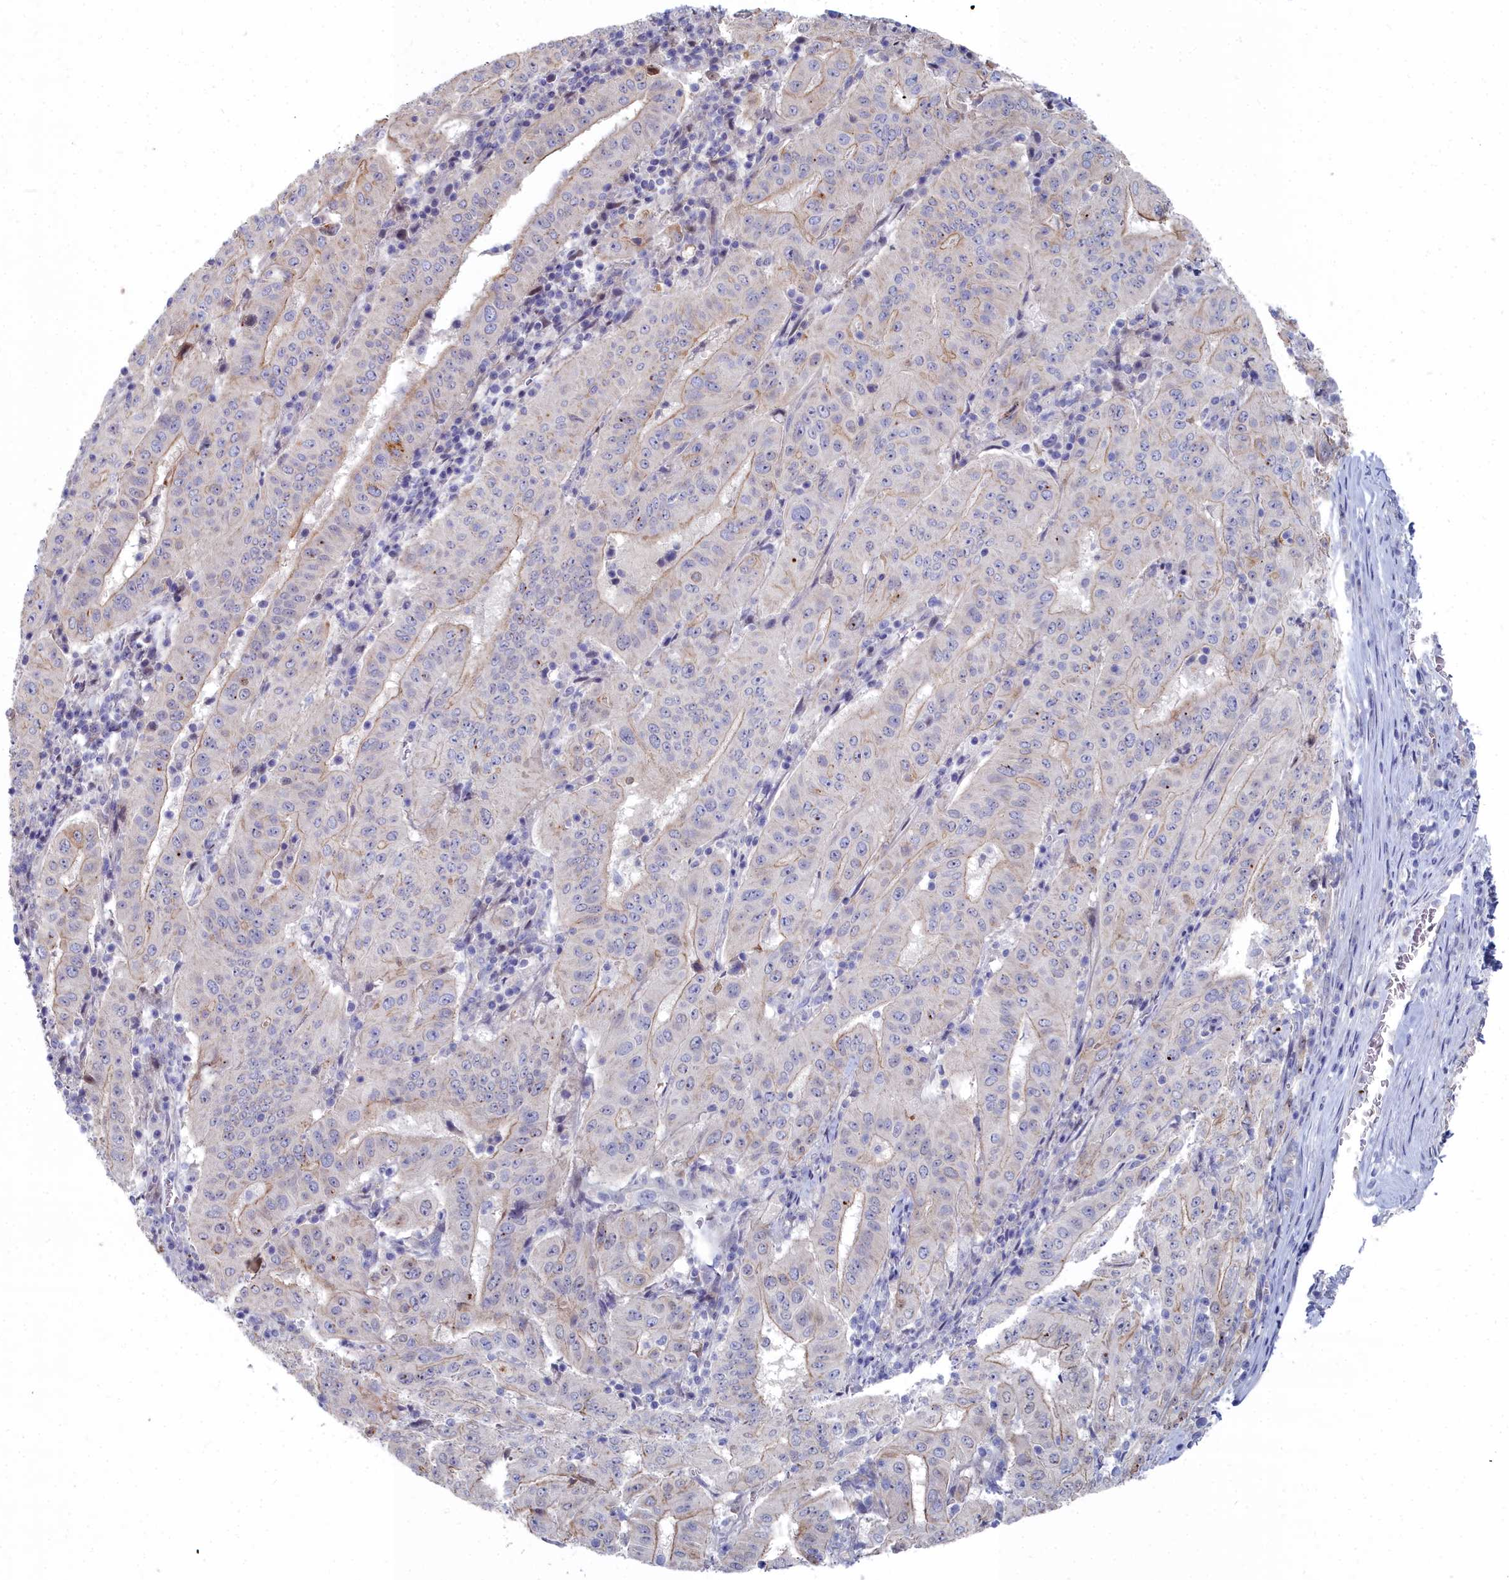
{"staining": {"intensity": "weak", "quantity": "<25%", "location": "cytoplasmic/membranous"}, "tissue": "pancreatic cancer", "cell_type": "Tumor cells", "image_type": "cancer", "snomed": [{"axis": "morphology", "description": "Adenocarcinoma, NOS"}, {"axis": "topography", "description": "Pancreas"}], "caption": "Immunohistochemical staining of pancreatic cancer (adenocarcinoma) demonstrates no significant positivity in tumor cells.", "gene": "RPS27A", "patient": {"sex": "male", "age": 63}}